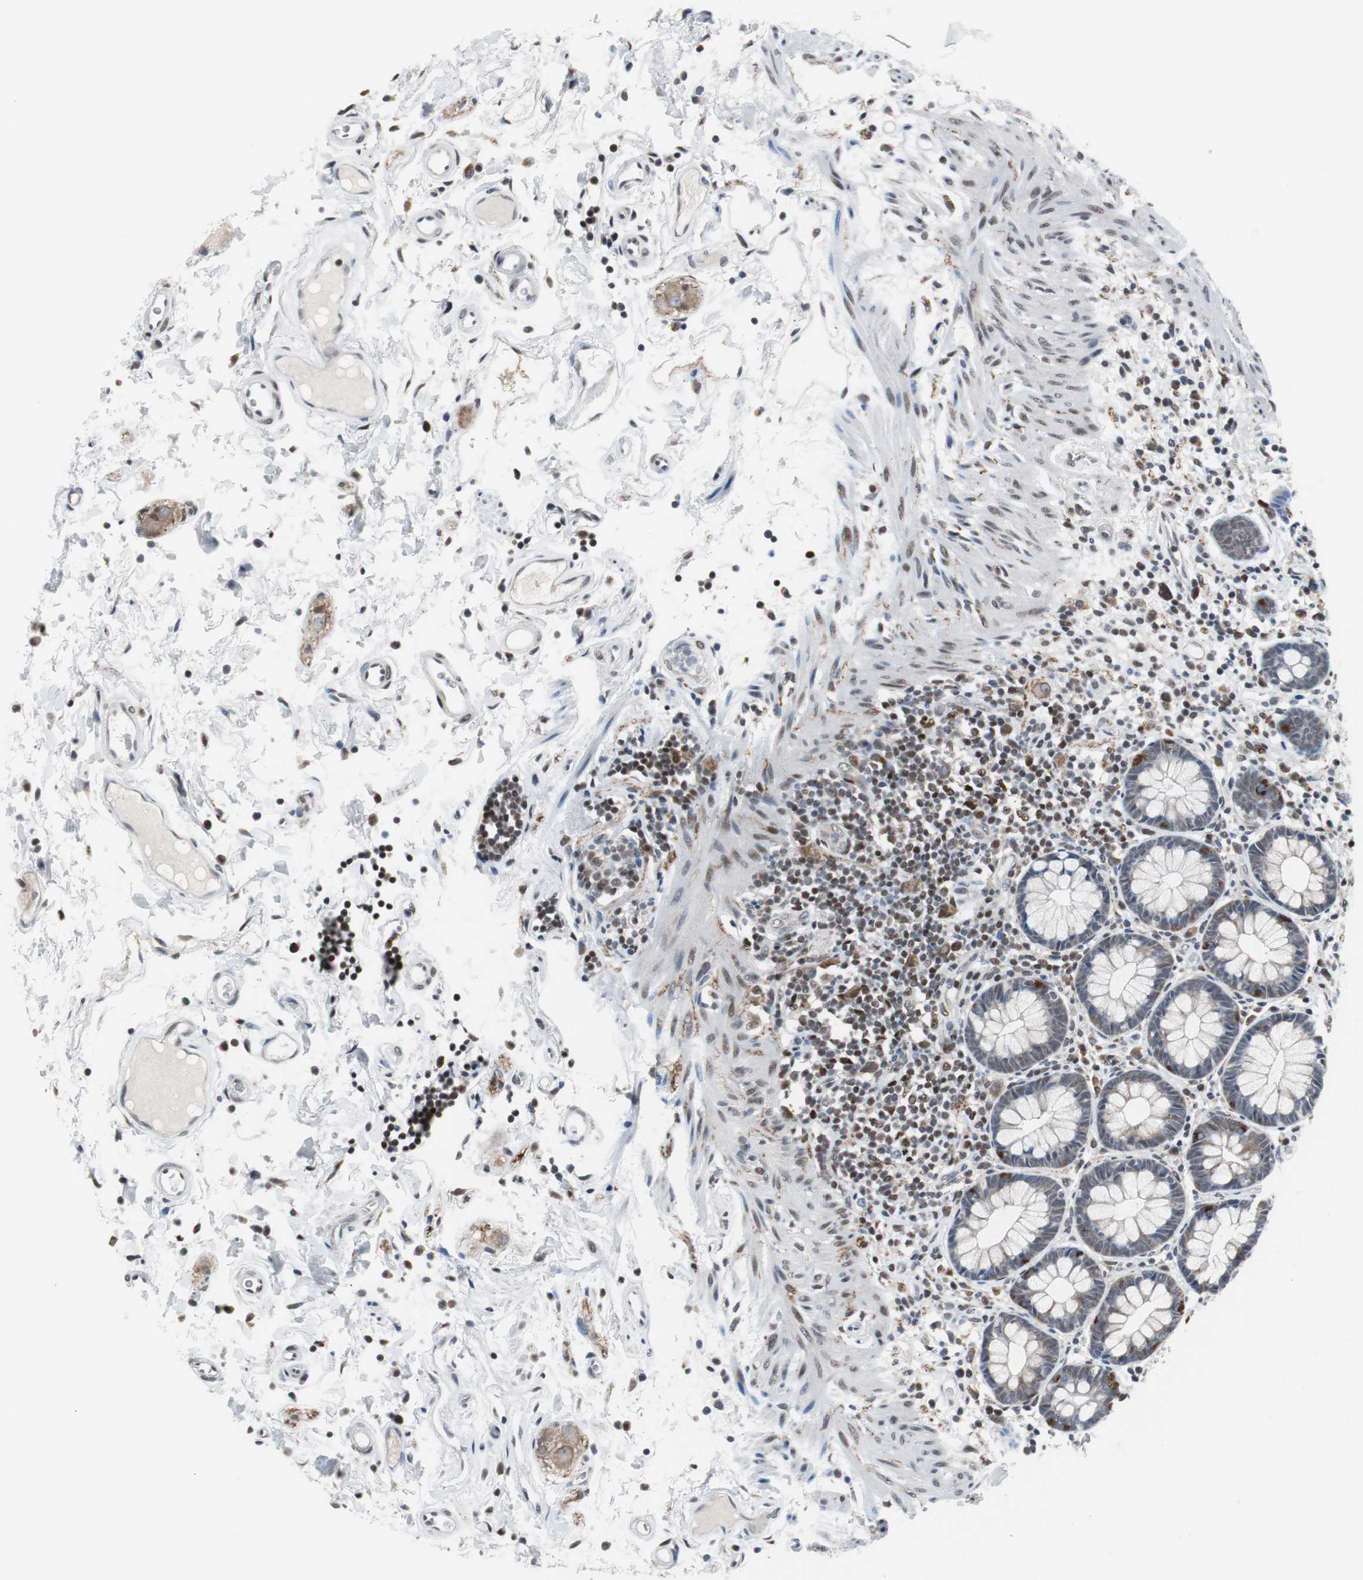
{"staining": {"intensity": "weak", "quantity": "25%-75%", "location": "cytoplasmic/membranous"}, "tissue": "rectum", "cell_type": "Glandular cells", "image_type": "normal", "snomed": [{"axis": "morphology", "description": "Normal tissue, NOS"}, {"axis": "topography", "description": "Rectum"}], "caption": "Rectum stained with DAB (3,3'-diaminobenzidine) immunohistochemistry (IHC) shows low levels of weak cytoplasmic/membranous expression in approximately 25%-75% of glandular cells. Using DAB (3,3'-diaminobenzidine) (brown) and hematoxylin (blue) stains, captured at high magnification using brightfield microscopy.", "gene": "ZHX2", "patient": {"sex": "male", "age": 92}}